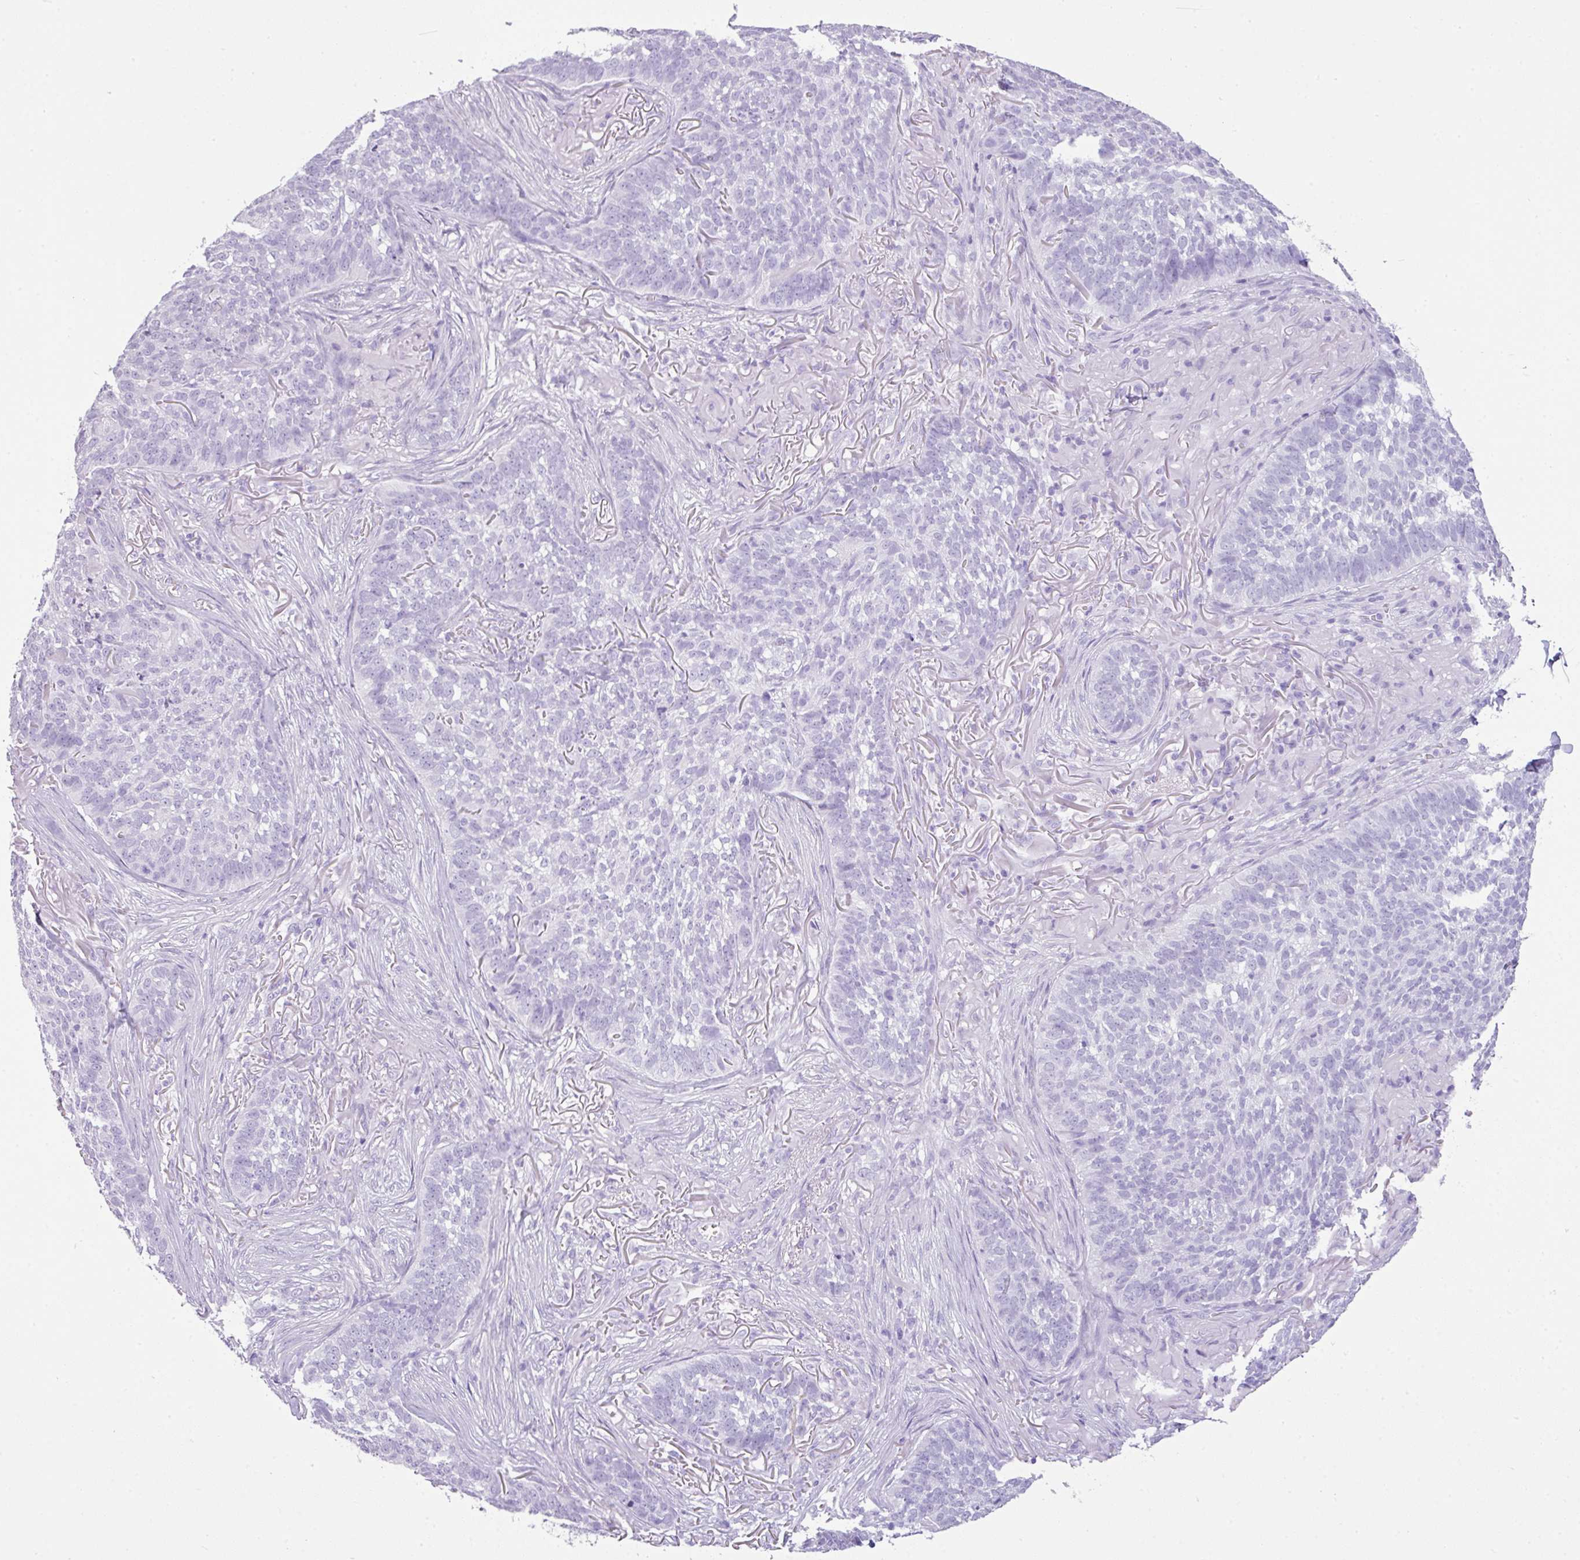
{"staining": {"intensity": "negative", "quantity": "none", "location": "none"}, "tissue": "skin cancer", "cell_type": "Tumor cells", "image_type": "cancer", "snomed": [{"axis": "morphology", "description": "Basal cell carcinoma"}, {"axis": "topography", "description": "Skin"}], "caption": "Protein analysis of skin cancer reveals no significant positivity in tumor cells. (Immunohistochemistry (ihc), brightfield microscopy, high magnification).", "gene": "TNP1", "patient": {"sex": "male", "age": 85}}